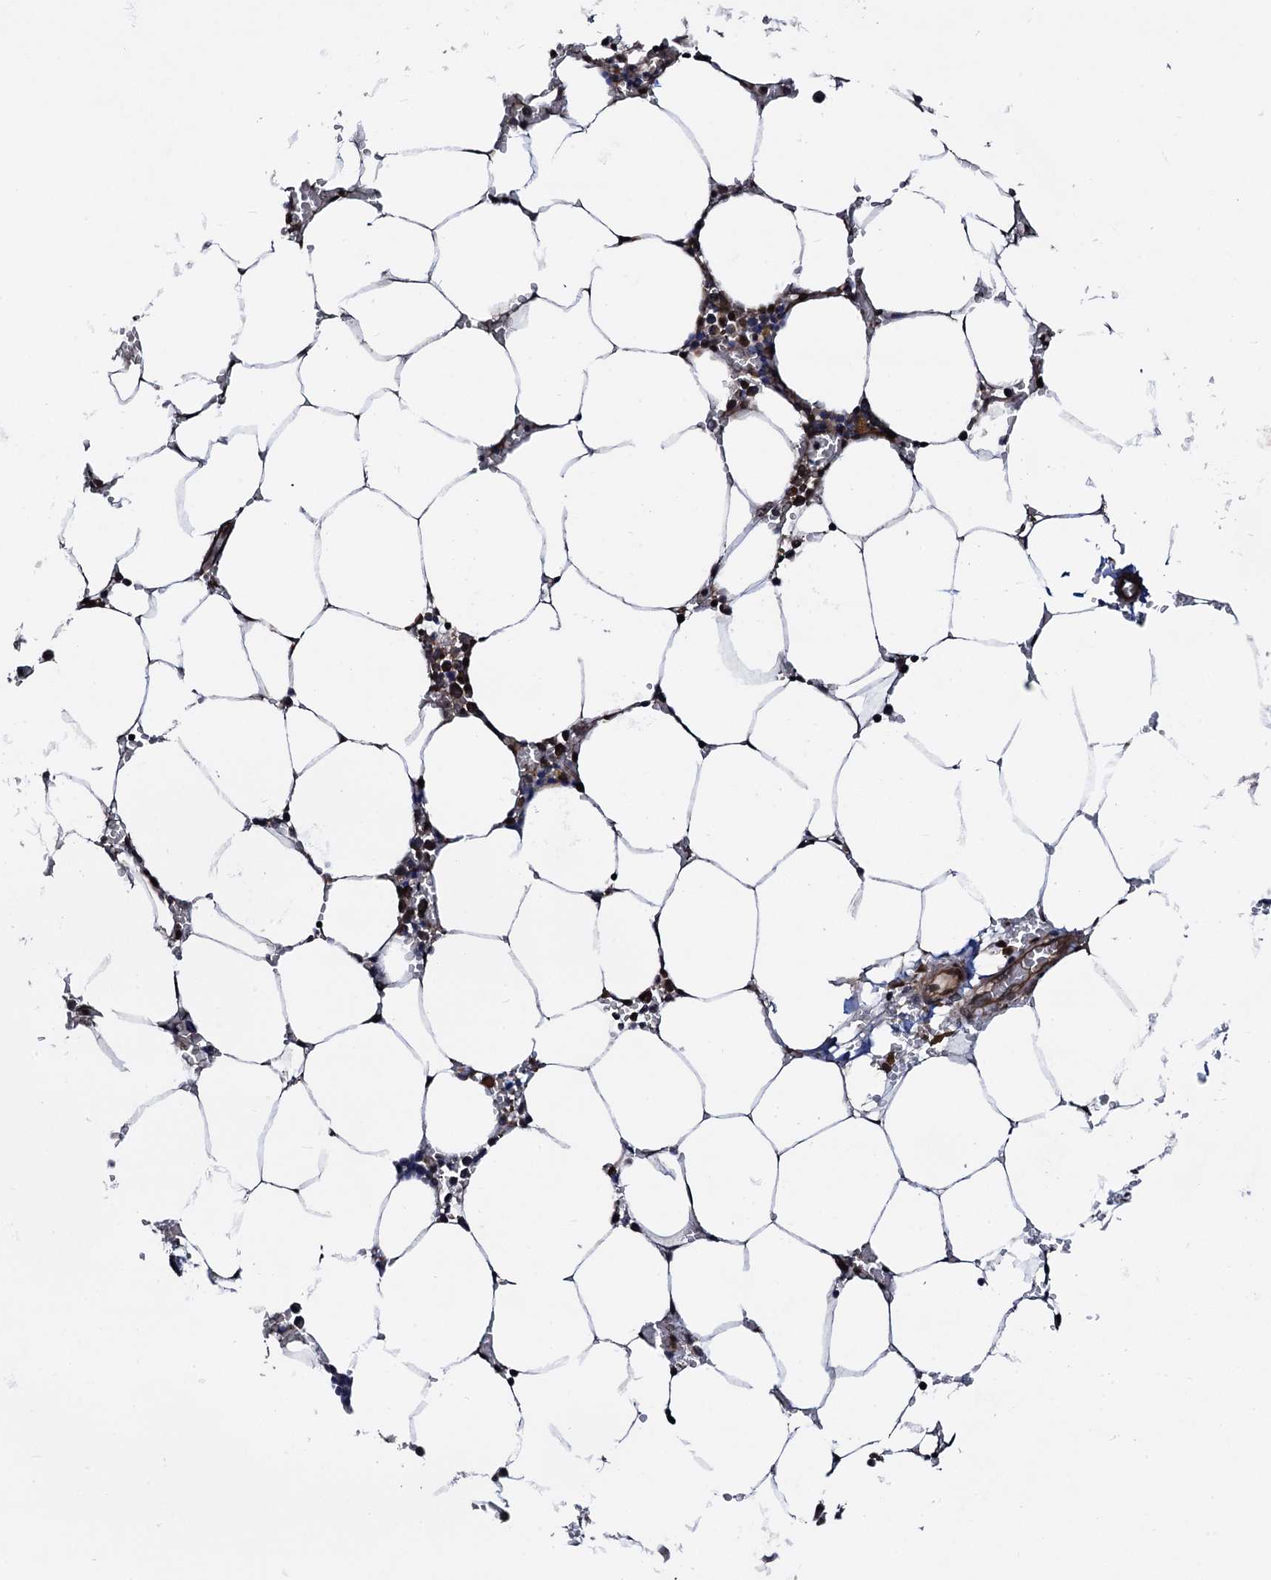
{"staining": {"intensity": "moderate", "quantity": "<25%", "location": "cytoplasmic/membranous"}, "tissue": "bone marrow", "cell_type": "Hematopoietic cells", "image_type": "normal", "snomed": [{"axis": "morphology", "description": "Normal tissue, NOS"}, {"axis": "topography", "description": "Bone marrow"}], "caption": "Benign bone marrow was stained to show a protein in brown. There is low levels of moderate cytoplasmic/membranous expression in about <25% of hematopoietic cells. (brown staining indicates protein expression, while blue staining denotes nuclei).", "gene": "PTCD3", "patient": {"sex": "male", "age": 70}}